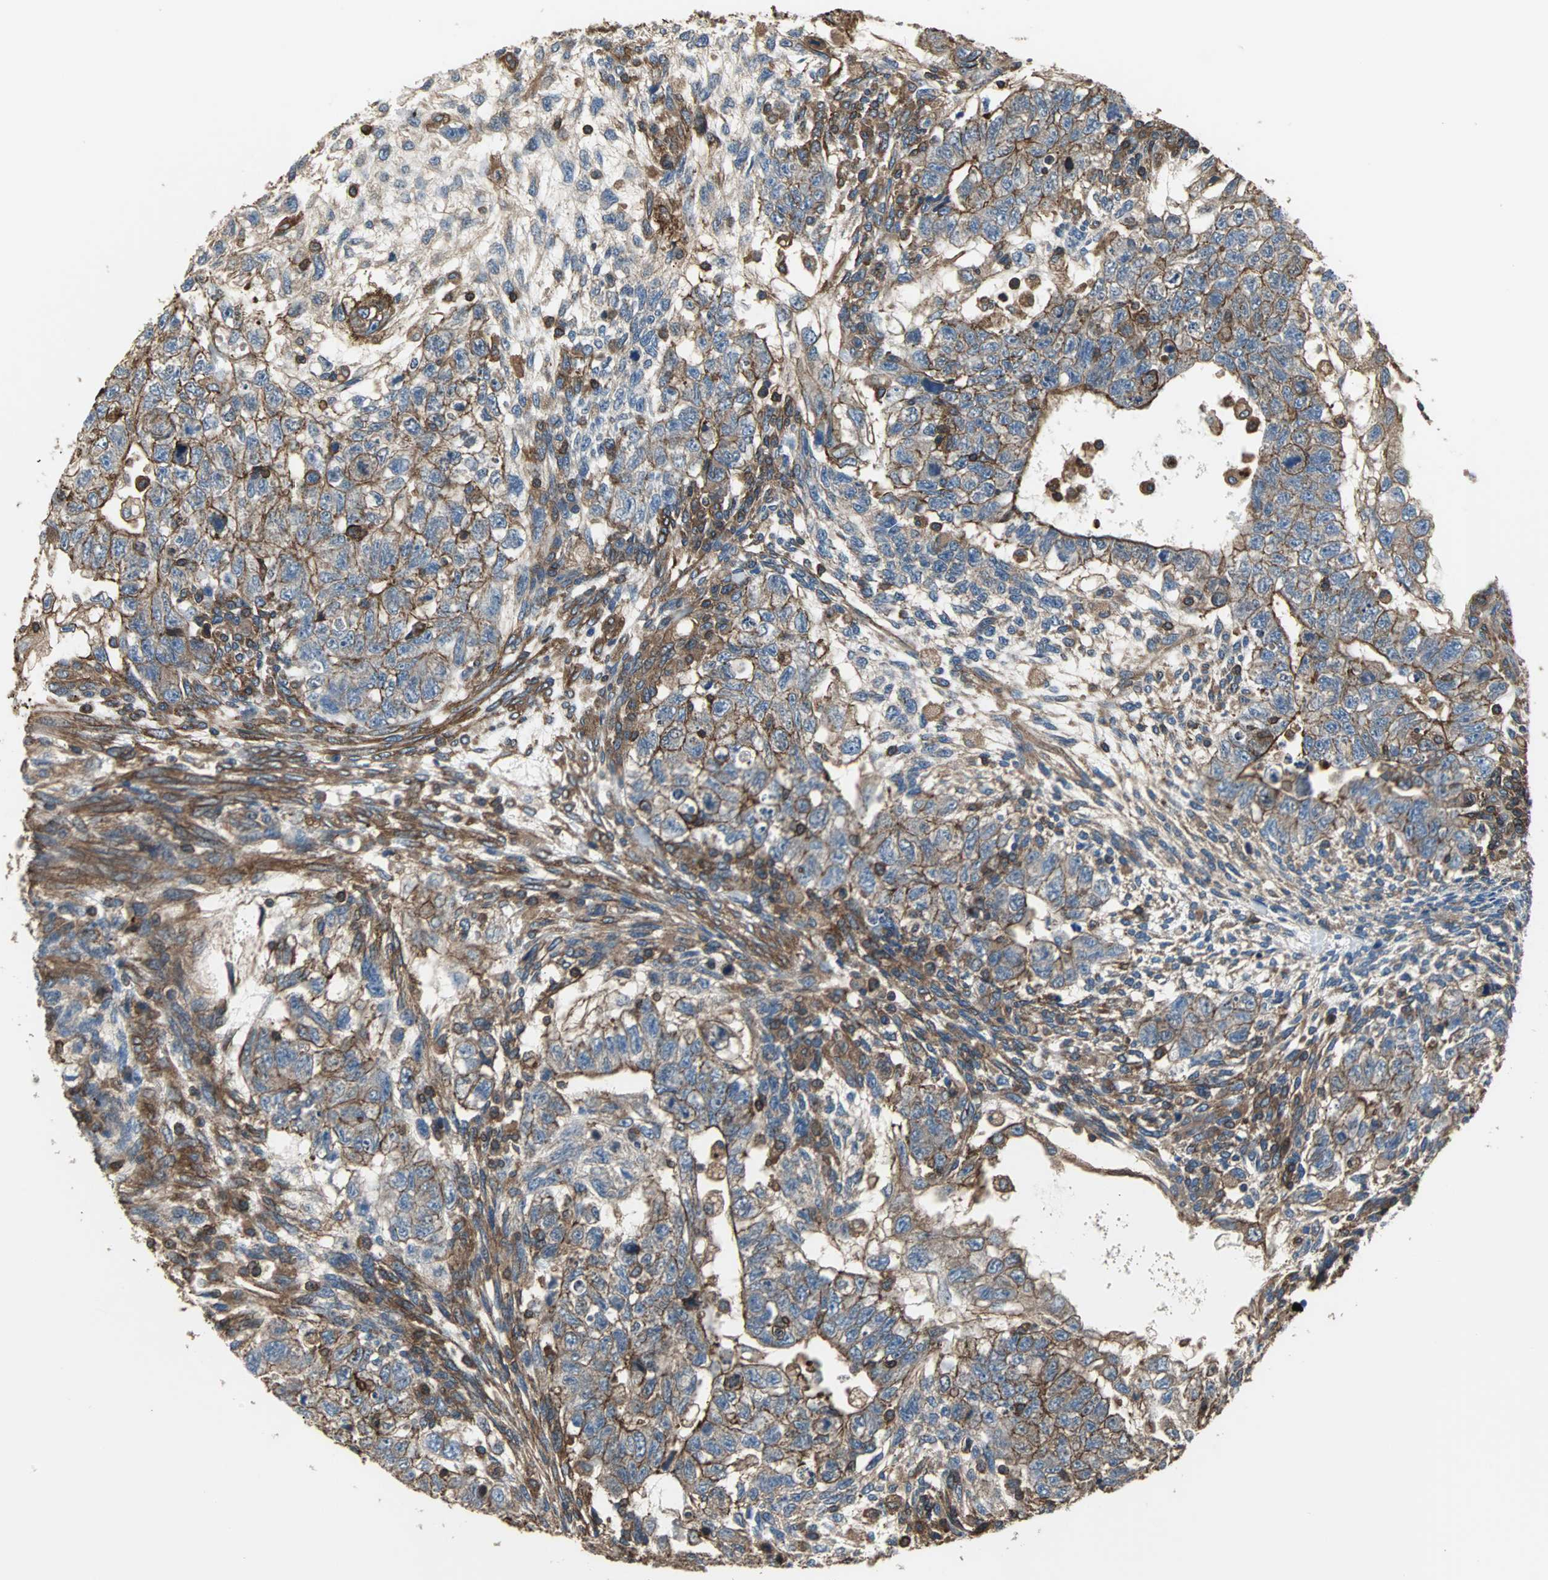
{"staining": {"intensity": "moderate", "quantity": ">75%", "location": "cytoplasmic/membranous"}, "tissue": "testis cancer", "cell_type": "Tumor cells", "image_type": "cancer", "snomed": [{"axis": "morphology", "description": "Normal tissue, NOS"}, {"axis": "morphology", "description": "Carcinoma, Embryonal, NOS"}, {"axis": "topography", "description": "Testis"}], "caption": "This is an image of IHC staining of testis cancer, which shows moderate staining in the cytoplasmic/membranous of tumor cells.", "gene": "ACTN1", "patient": {"sex": "male", "age": 36}}